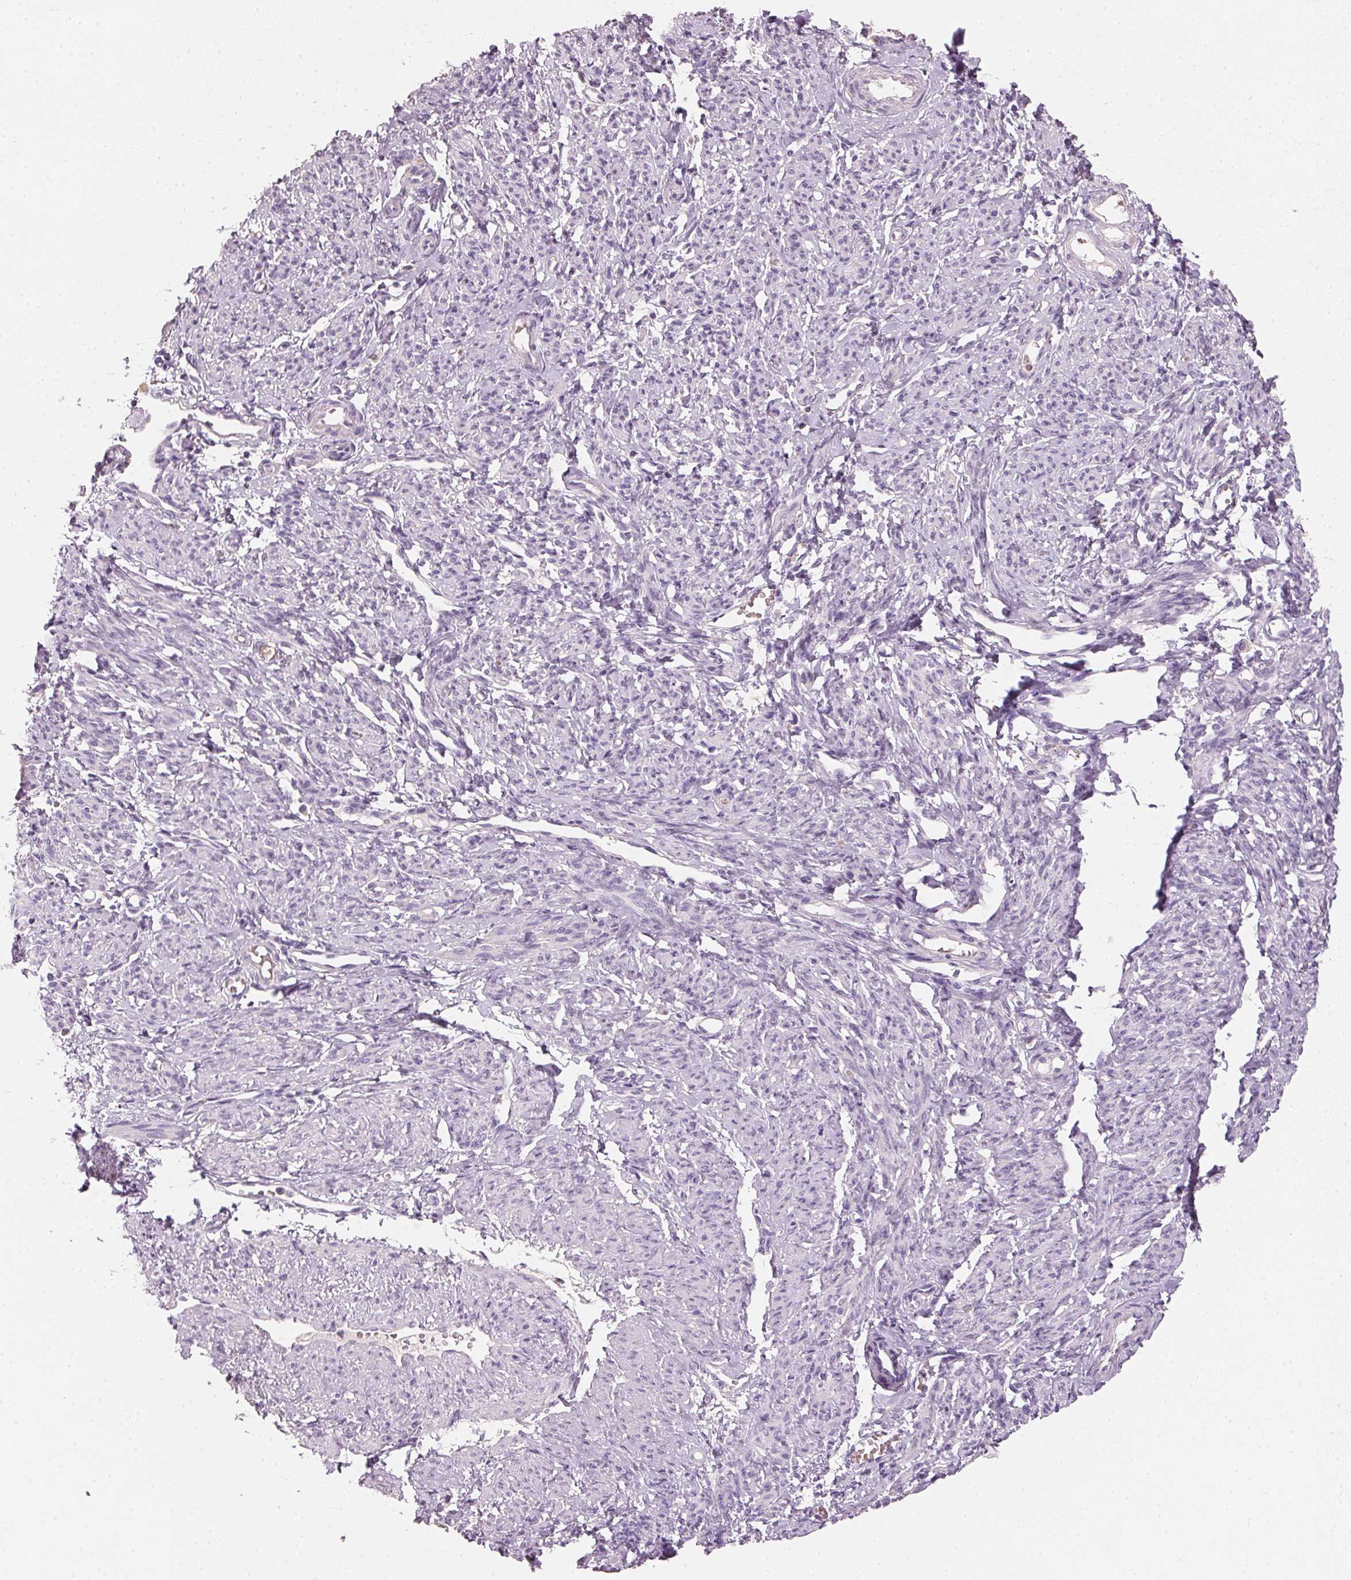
{"staining": {"intensity": "negative", "quantity": "none", "location": "none"}, "tissue": "smooth muscle", "cell_type": "Smooth muscle cells", "image_type": "normal", "snomed": [{"axis": "morphology", "description": "Normal tissue, NOS"}, {"axis": "topography", "description": "Smooth muscle"}], "caption": "The immunohistochemistry histopathology image has no significant staining in smooth muscle cells of smooth muscle. (Brightfield microscopy of DAB immunohistochemistry at high magnification).", "gene": "HSD17B1", "patient": {"sex": "female", "age": 65}}